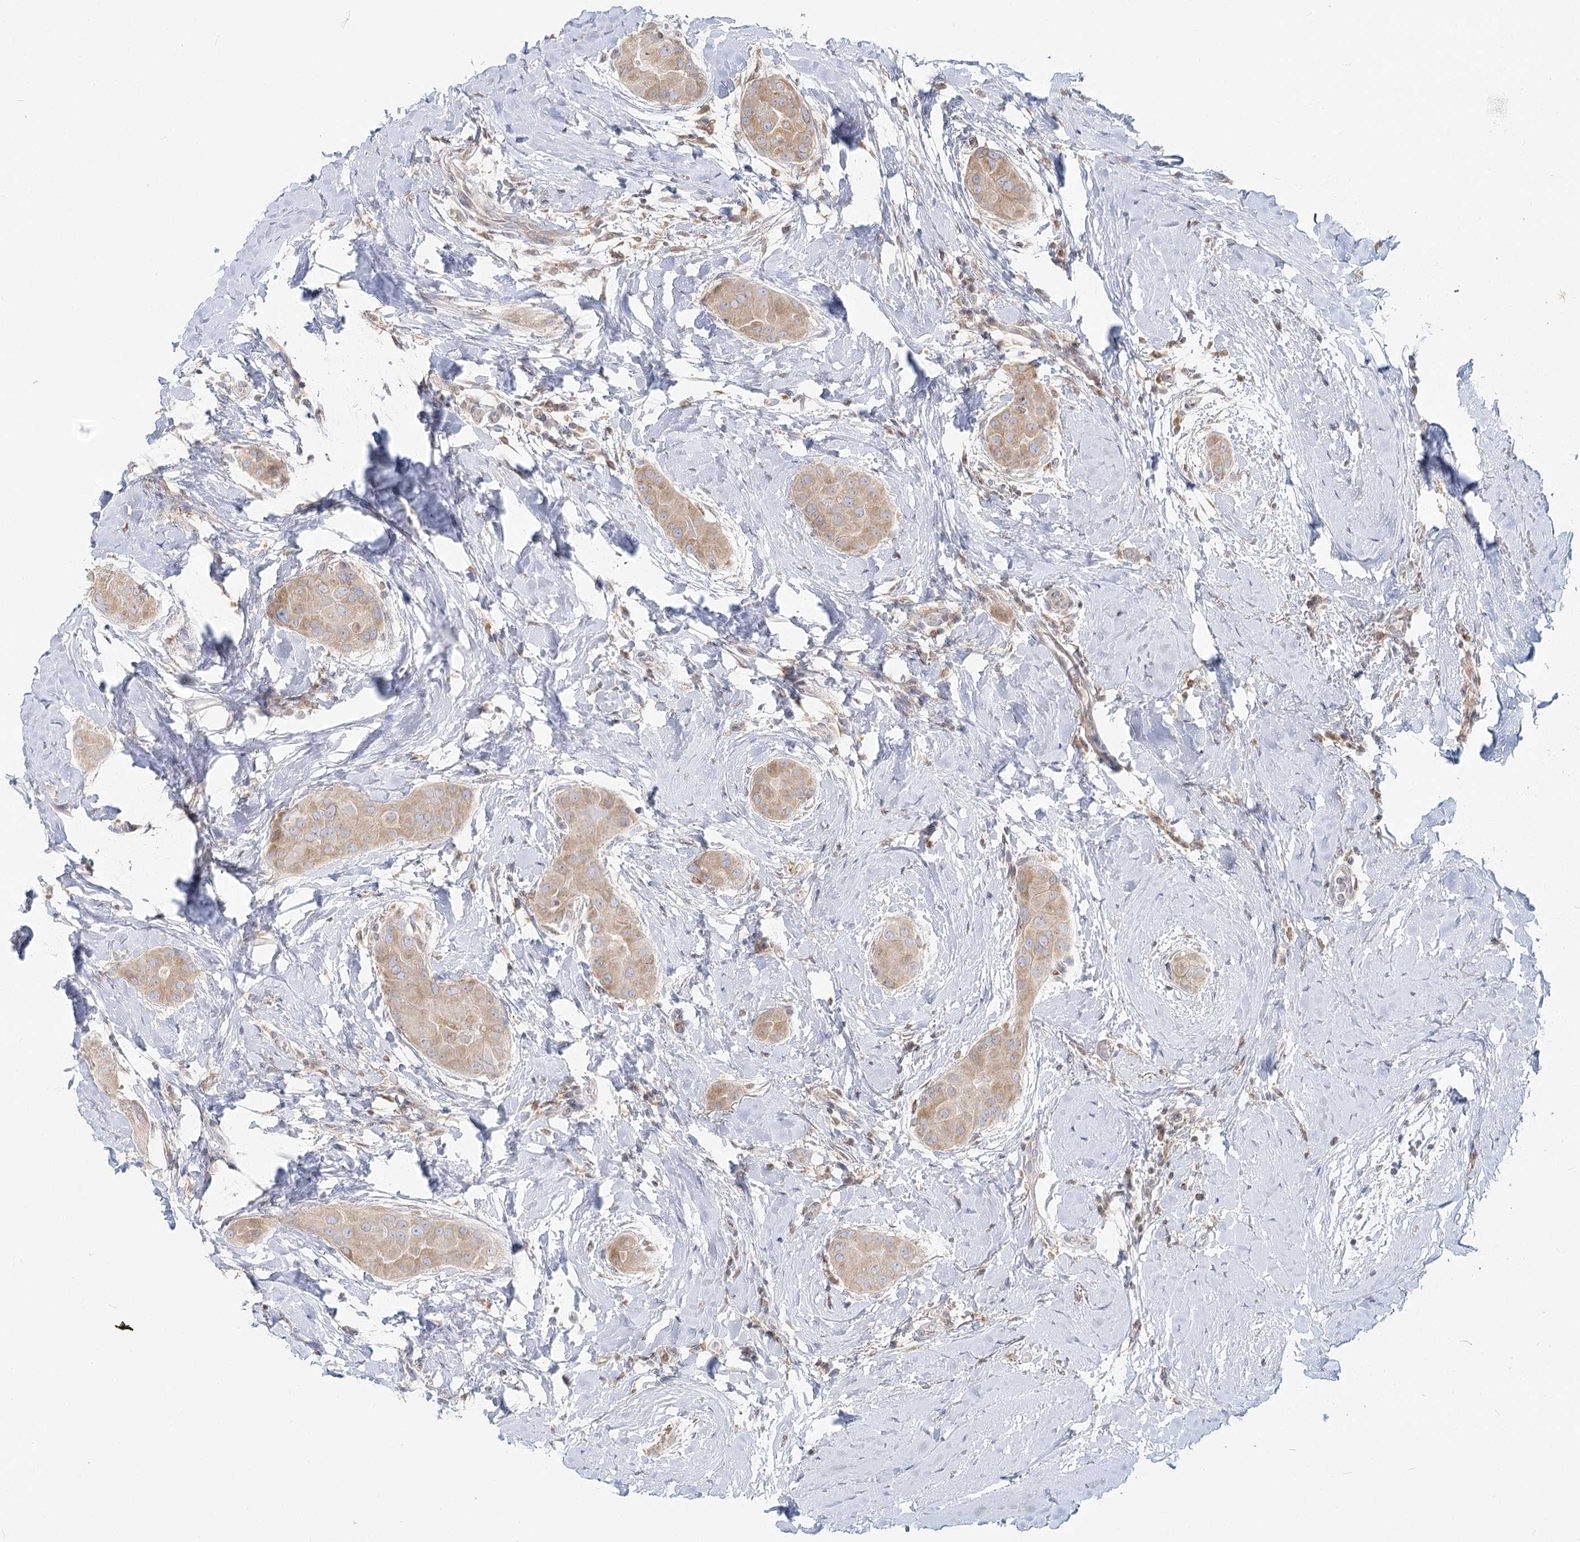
{"staining": {"intensity": "weak", "quantity": ">75%", "location": "cytoplasmic/membranous"}, "tissue": "thyroid cancer", "cell_type": "Tumor cells", "image_type": "cancer", "snomed": [{"axis": "morphology", "description": "Papillary adenocarcinoma, NOS"}, {"axis": "topography", "description": "Thyroid gland"}], "caption": "Immunohistochemistry of thyroid cancer reveals low levels of weak cytoplasmic/membranous expression in about >75% of tumor cells.", "gene": "MTMR3", "patient": {"sex": "male", "age": 33}}